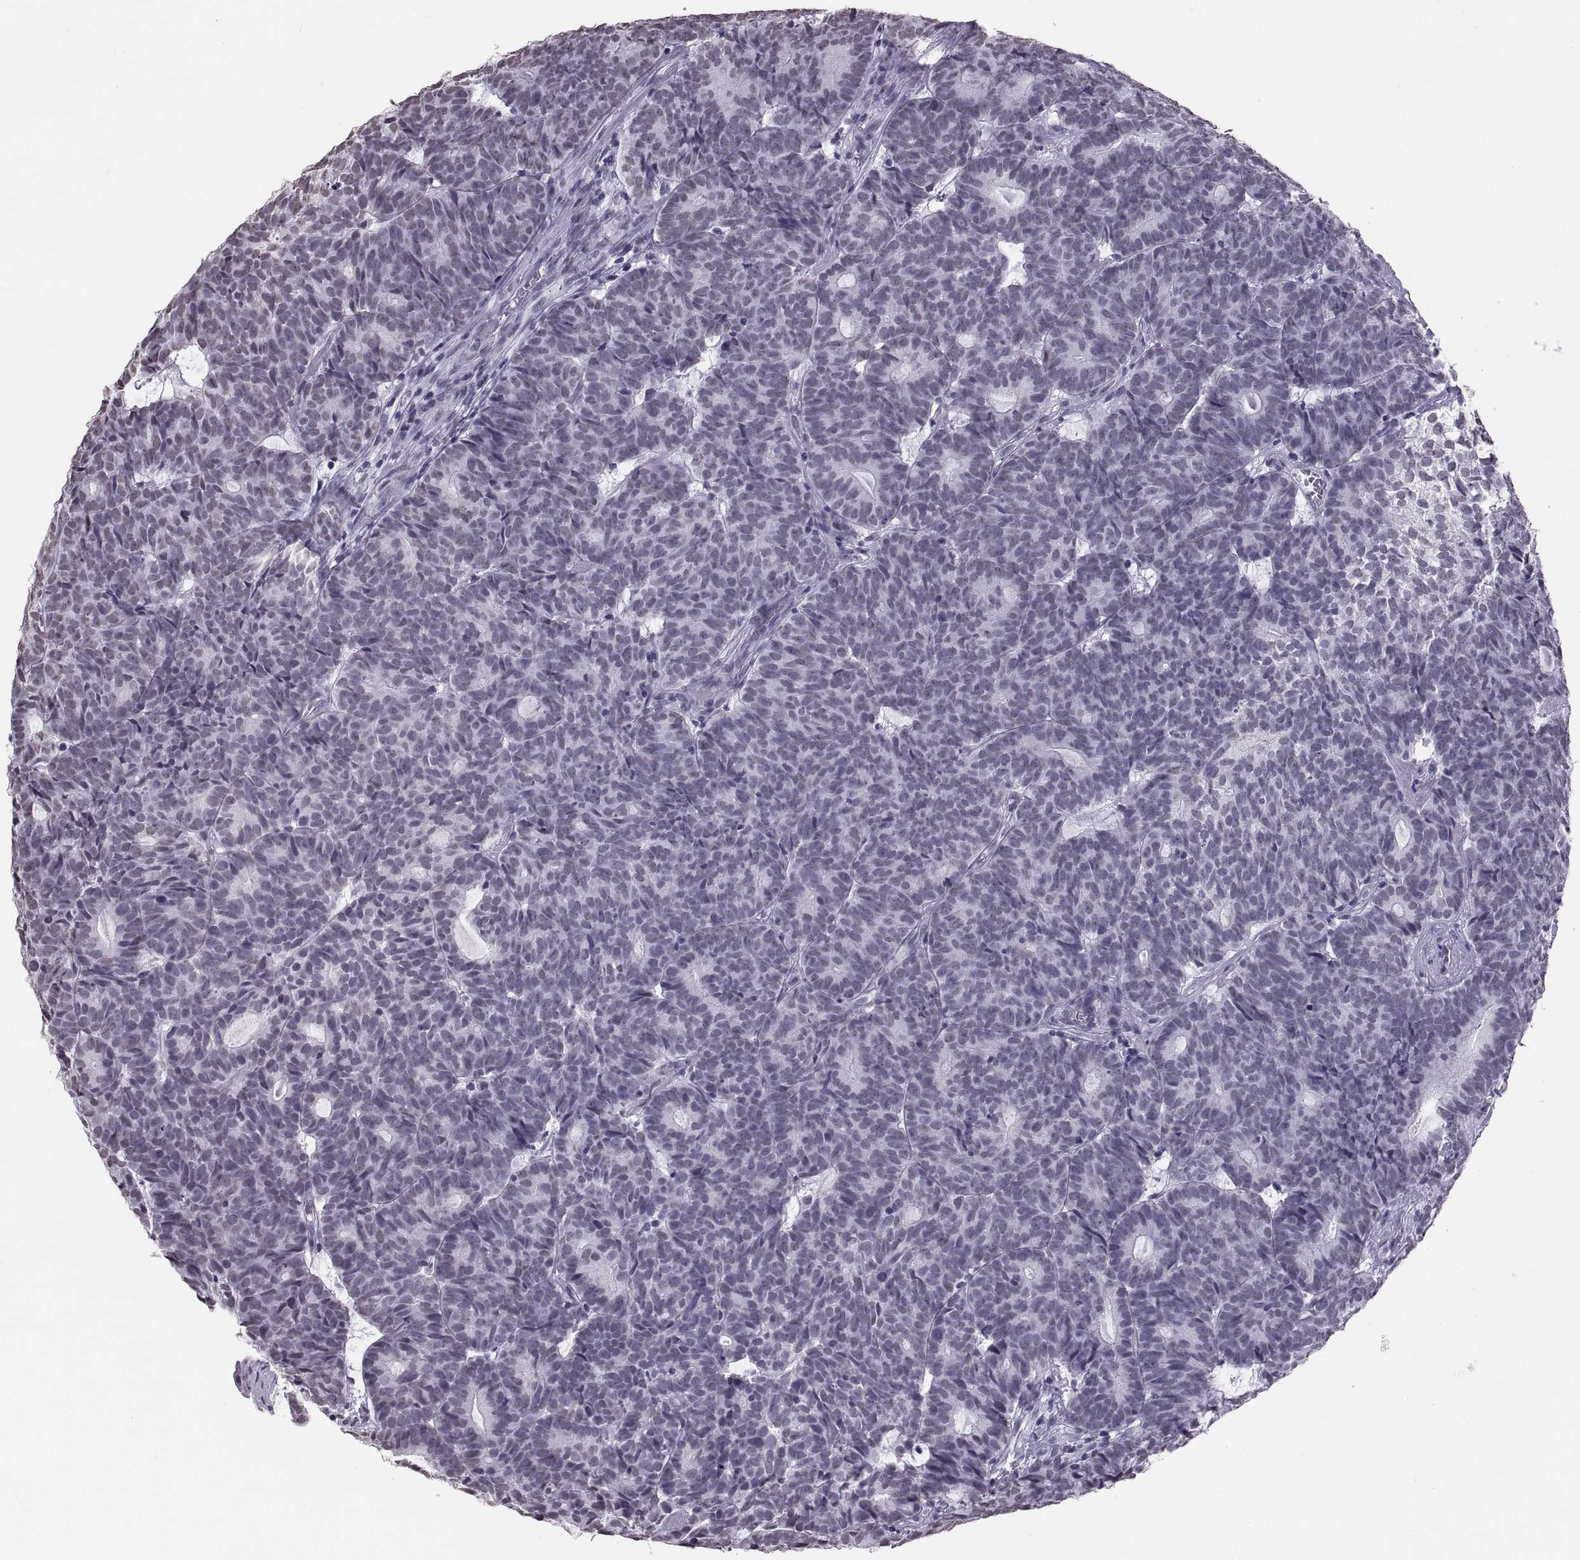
{"staining": {"intensity": "negative", "quantity": "none", "location": "none"}, "tissue": "head and neck cancer", "cell_type": "Tumor cells", "image_type": "cancer", "snomed": [{"axis": "morphology", "description": "Adenocarcinoma, NOS"}, {"axis": "topography", "description": "Head-Neck"}], "caption": "Immunohistochemical staining of adenocarcinoma (head and neck) shows no significant expression in tumor cells. The staining is performed using DAB brown chromogen with nuclei counter-stained in using hematoxylin.", "gene": "CARTPT", "patient": {"sex": "female", "age": 81}}